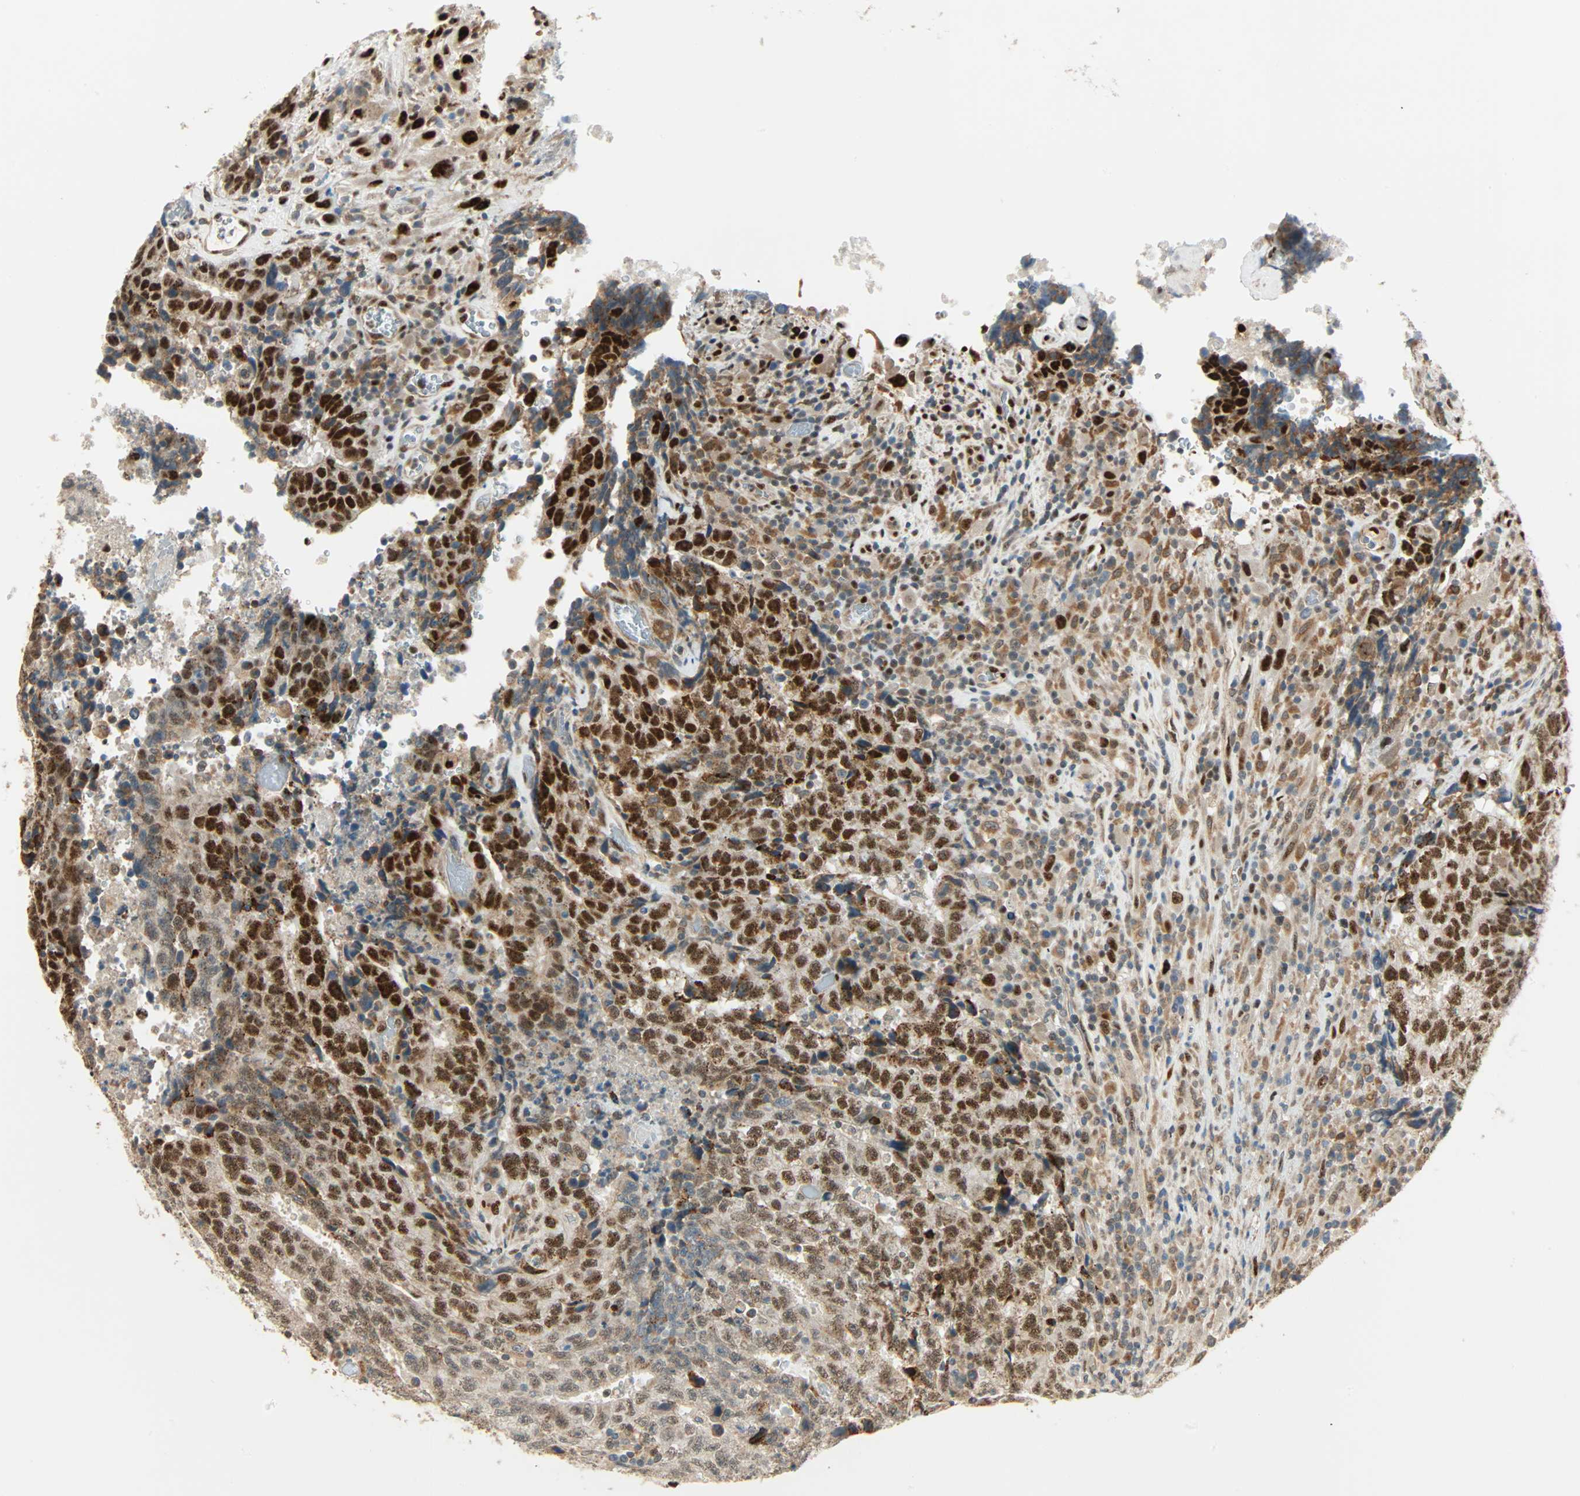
{"staining": {"intensity": "strong", "quantity": "25%-75%", "location": "cytoplasmic/membranous,nuclear"}, "tissue": "testis cancer", "cell_type": "Tumor cells", "image_type": "cancer", "snomed": [{"axis": "morphology", "description": "Necrosis, NOS"}, {"axis": "morphology", "description": "Carcinoma, Embryonal, NOS"}, {"axis": "topography", "description": "Testis"}], "caption": "Immunohistochemical staining of embryonal carcinoma (testis) demonstrates high levels of strong cytoplasmic/membranous and nuclear positivity in about 25%-75% of tumor cells.", "gene": "PNPLA6", "patient": {"sex": "male", "age": 19}}